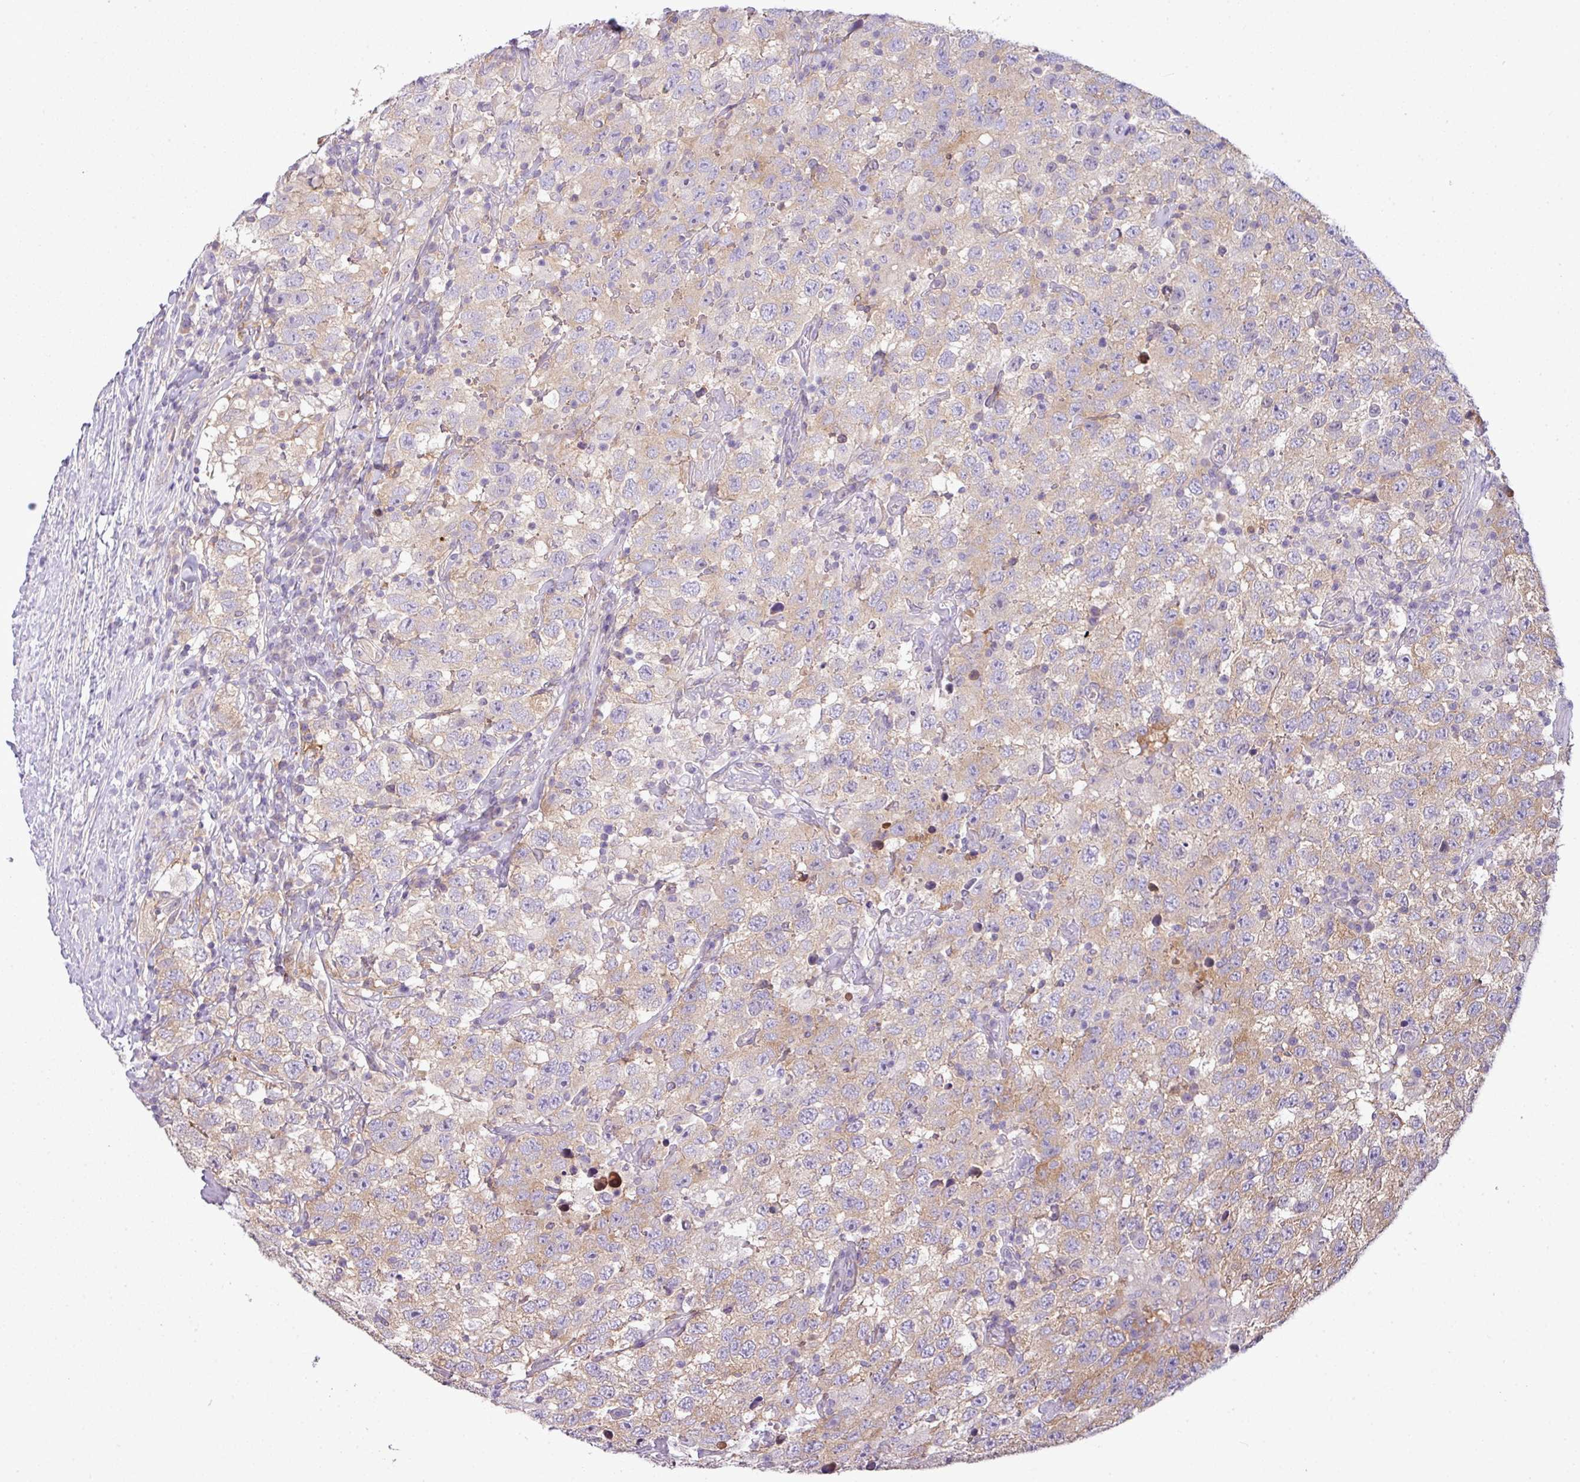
{"staining": {"intensity": "weak", "quantity": "25%-75%", "location": "cytoplasmic/membranous"}, "tissue": "testis cancer", "cell_type": "Tumor cells", "image_type": "cancer", "snomed": [{"axis": "morphology", "description": "Seminoma, NOS"}, {"axis": "topography", "description": "Testis"}], "caption": "Immunohistochemistry (DAB (3,3'-diaminobenzidine)) staining of human testis cancer reveals weak cytoplasmic/membranous protein positivity in approximately 25%-75% of tumor cells.", "gene": "CAMK2B", "patient": {"sex": "male", "age": 41}}